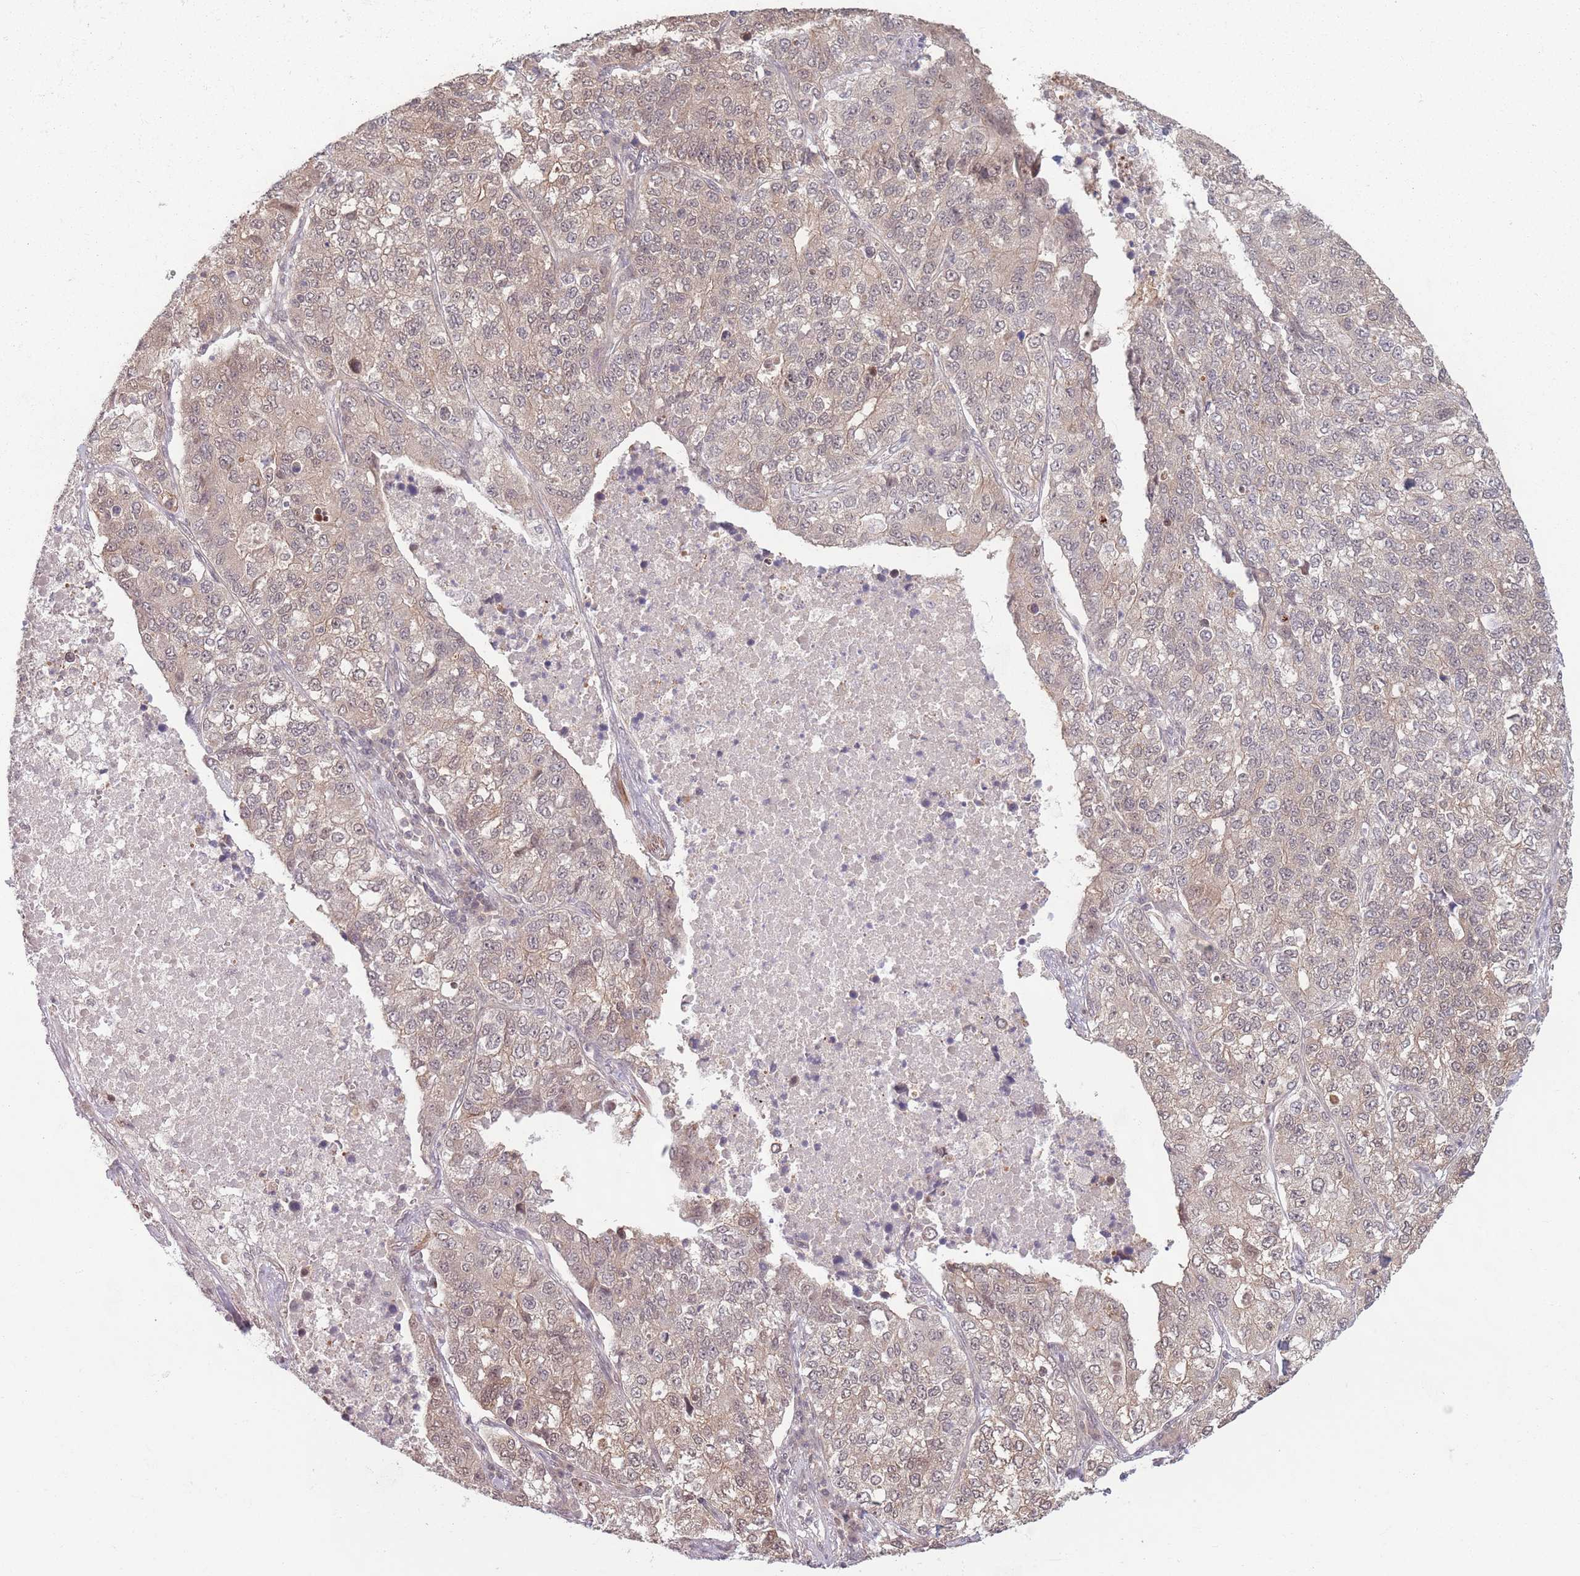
{"staining": {"intensity": "weak", "quantity": "25%-75%", "location": "cytoplasmic/membranous,nuclear"}, "tissue": "lung cancer", "cell_type": "Tumor cells", "image_type": "cancer", "snomed": [{"axis": "morphology", "description": "Adenocarcinoma, NOS"}, {"axis": "topography", "description": "Lung"}], "caption": "Brown immunohistochemical staining in adenocarcinoma (lung) reveals weak cytoplasmic/membranous and nuclear positivity in approximately 25%-75% of tumor cells.", "gene": "CCDC154", "patient": {"sex": "male", "age": 49}}